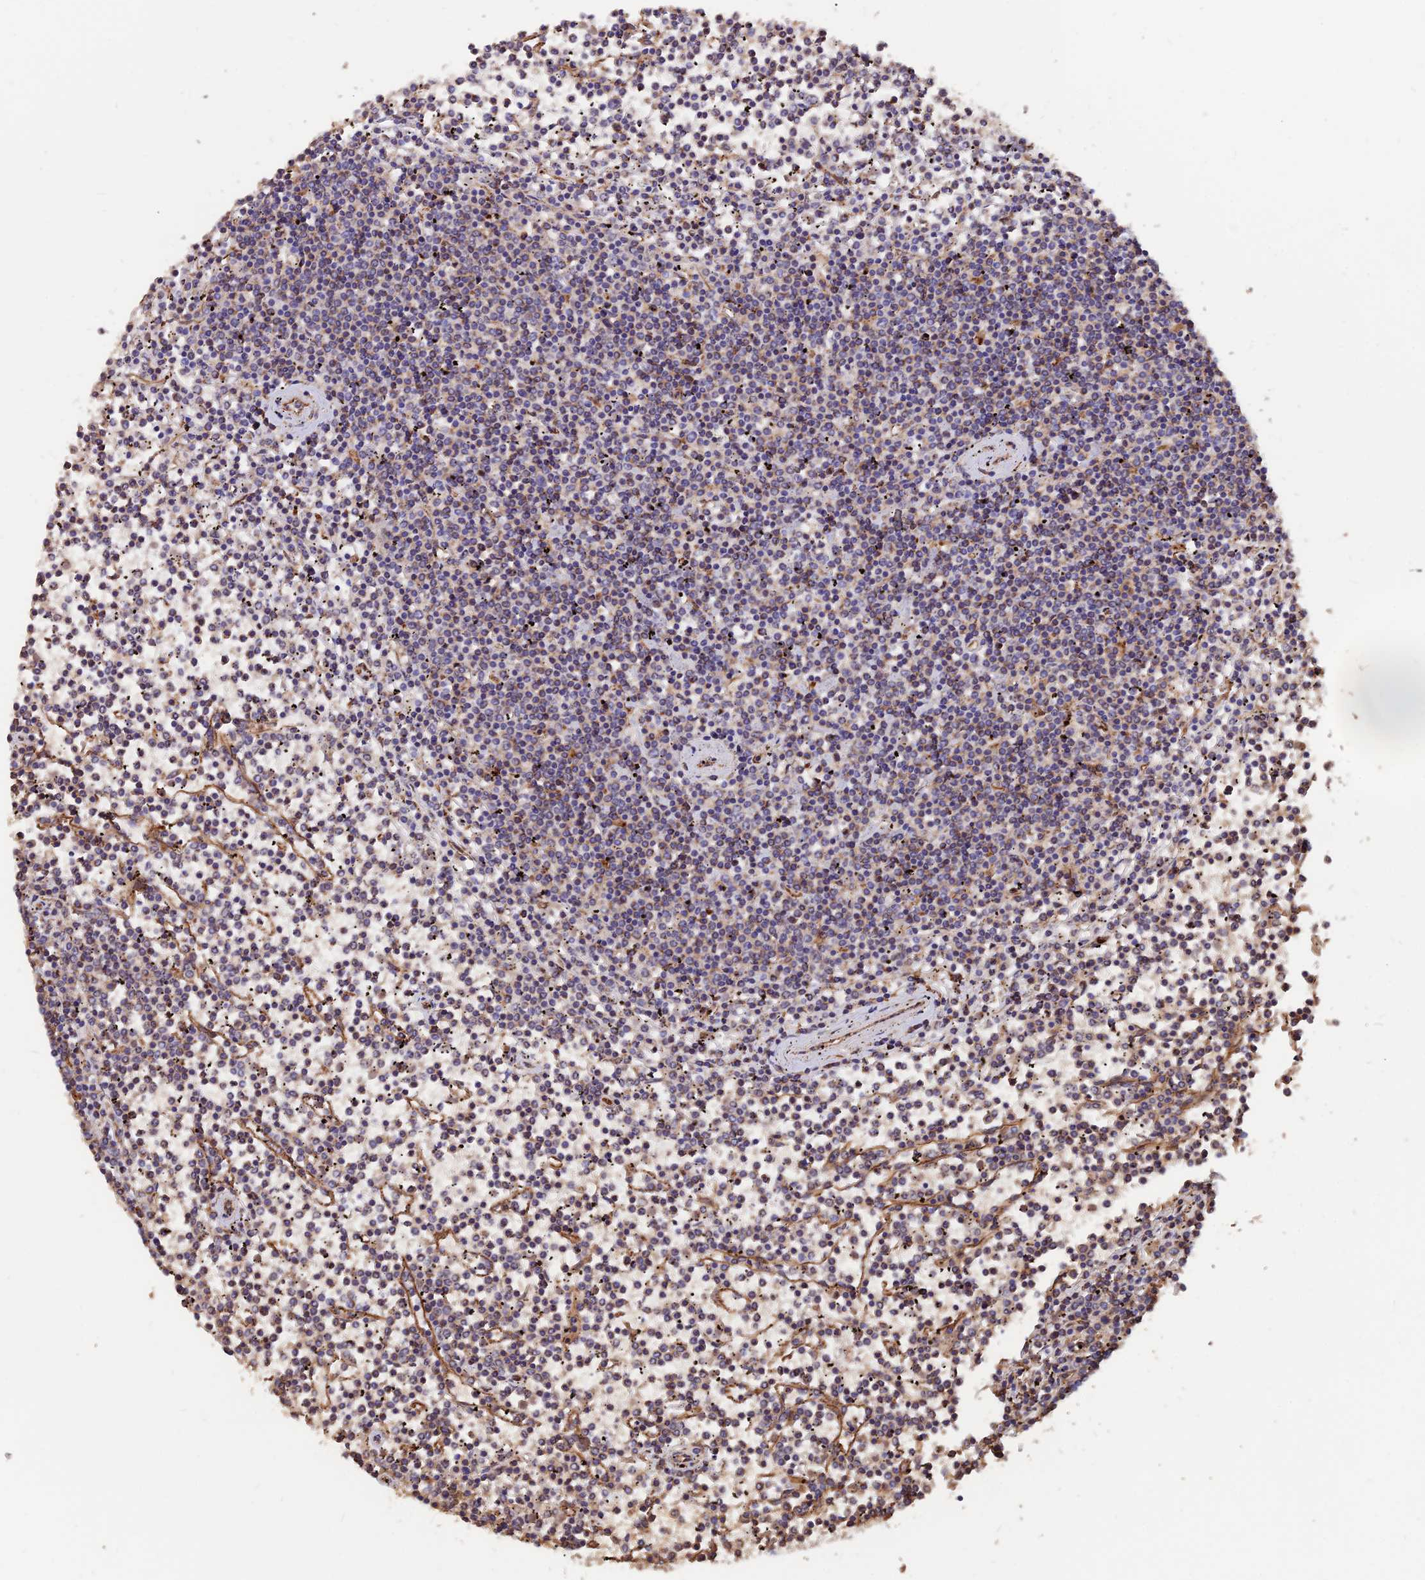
{"staining": {"intensity": "negative", "quantity": "none", "location": "none"}, "tissue": "lymphoma", "cell_type": "Tumor cells", "image_type": "cancer", "snomed": [{"axis": "morphology", "description": "Malignant lymphoma, non-Hodgkin's type, Low grade"}, {"axis": "topography", "description": "Spleen"}], "caption": "Immunohistochemical staining of human lymphoma demonstrates no significant positivity in tumor cells.", "gene": "CDK18", "patient": {"sex": "female", "age": 19}}